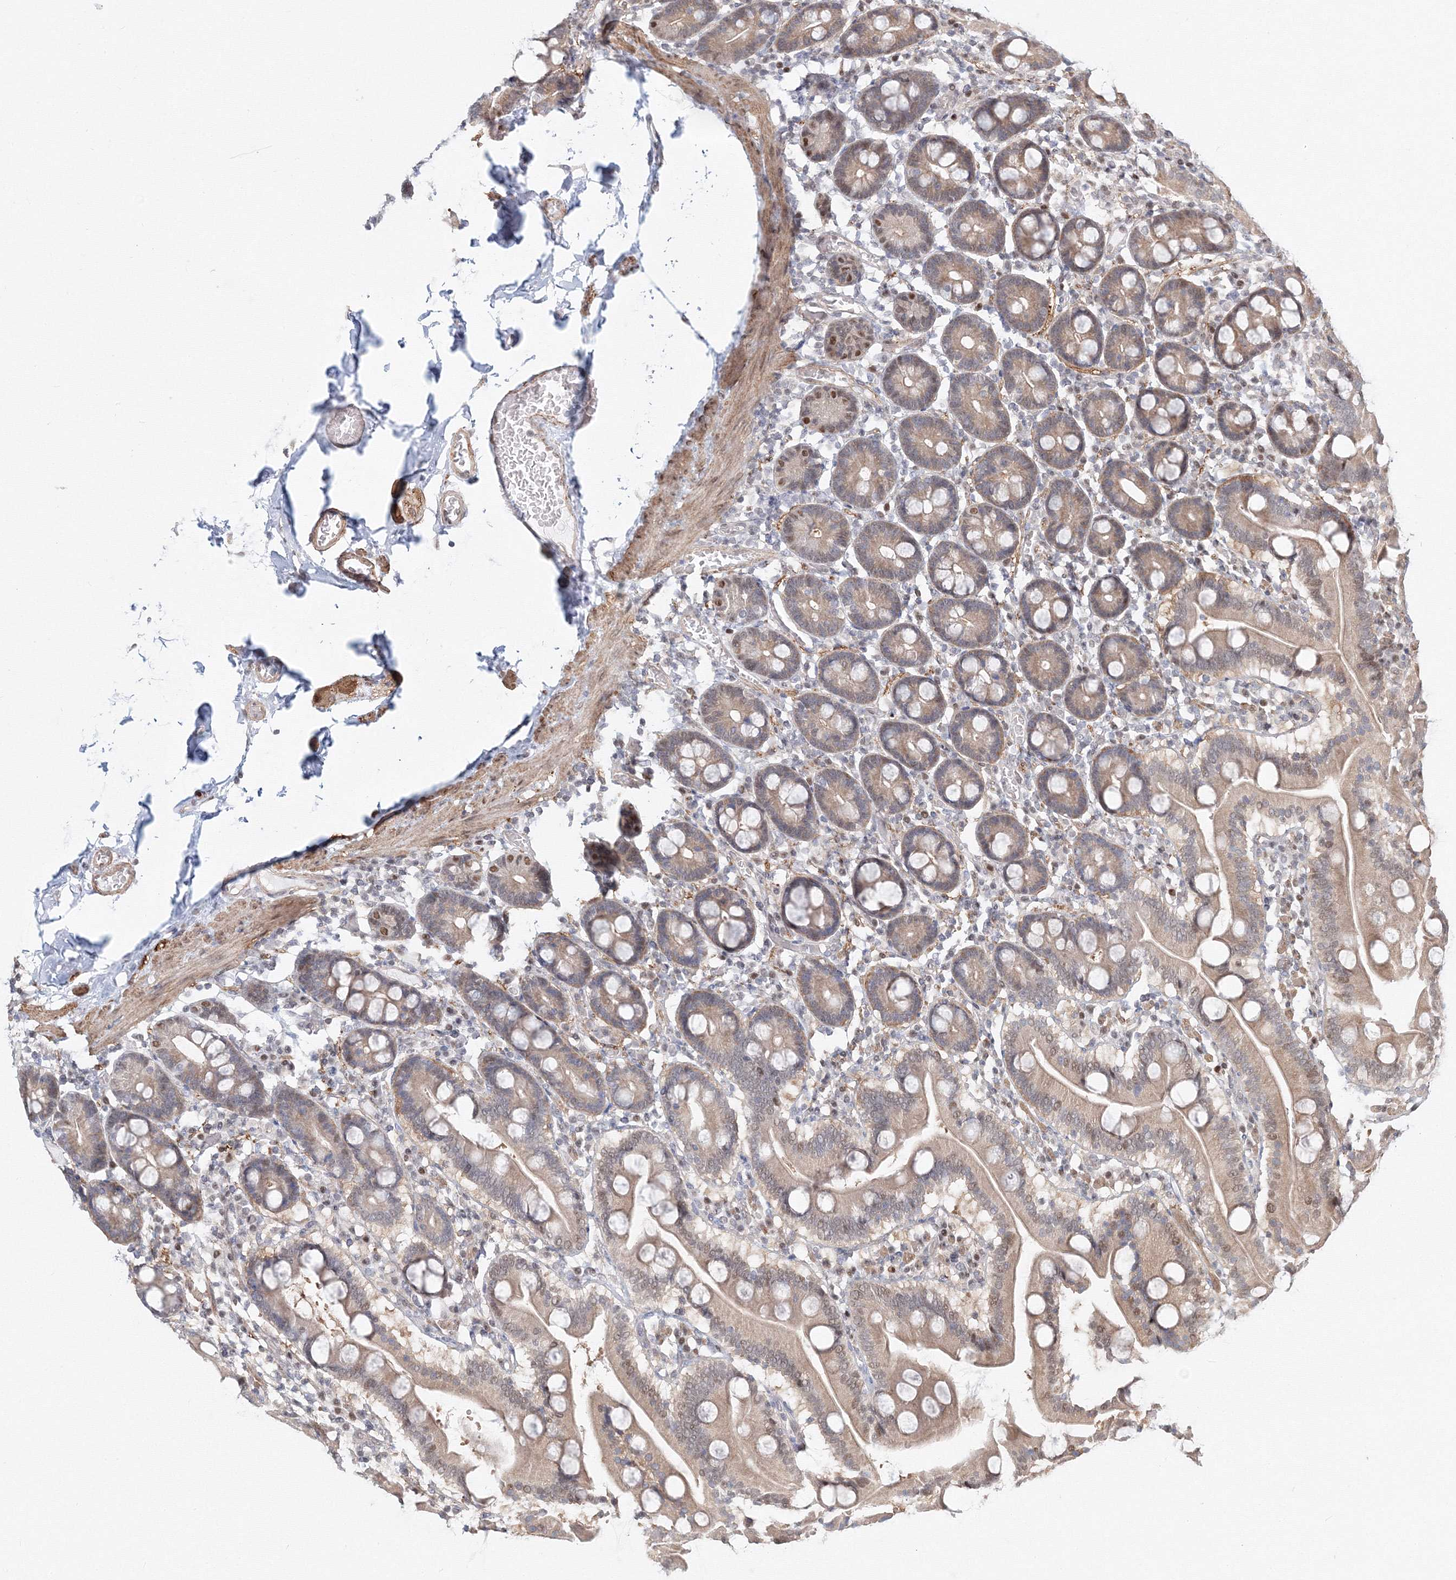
{"staining": {"intensity": "moderate", "quantity": "<25%", "location": "cytoplasmic/membranous,nuclear"}, "tissue": "duodenum", "cell_type": "Glandular cells", "image_type": "normal", "snomed": [{"axis": "morphology", "description": "Normal tissue, NOS"}, {"axis": "topography", "description": "Duodenum"}], "caption": "High-magnification brightfield microscopy of normal duodenum stained with DAB (brown) and counterstained with hematoxylin (blue). glandular cells exhibit moderate cytoplasmic/membranous,nuclear positivity is appreciated in approximately<25% of cells.", "gene": "ARHGAP21", "patient": {"sex": "male", "age": 55}}